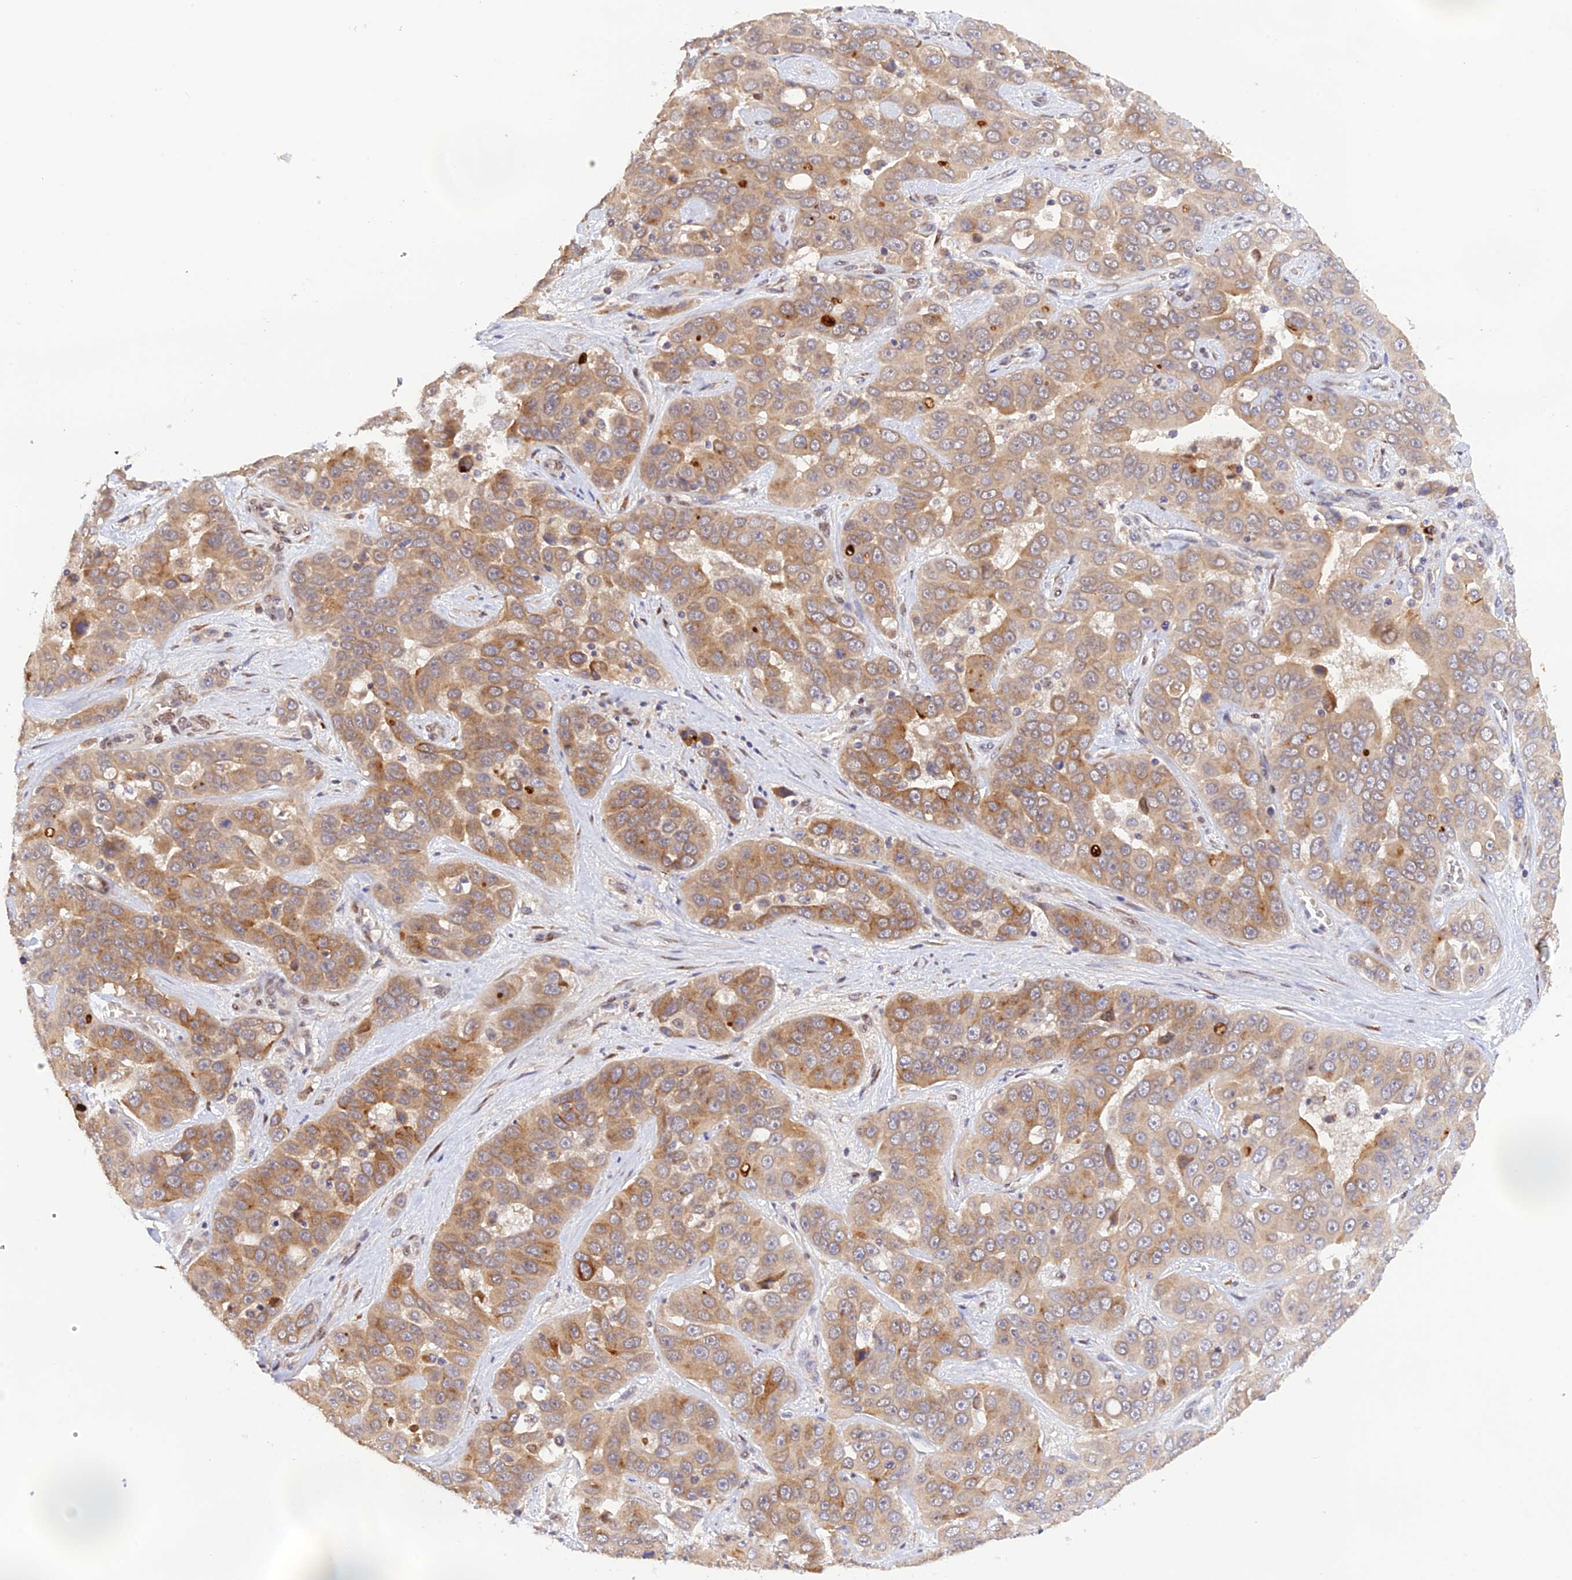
{"staining": {"intensity": "moderate", "quantity": ">75%", "location": "cytoplasmic/membranous"}, "tissue": "liver cancer", "cell_type": "Tumor cells", "image_type": "cancer", "snomed": [{"axis": "morphology", "description": "Cholangiocarcinoma"}, {"axis": "topography", "description": "Liver"}], "caption": "Tumor cells demonstrate moderate cytoplasmic/membranous positivity in about >75% of cells in liver cholangiocarcinoma.", "gene": "SNX17", "patient": {"sex": "female", "age": 52}}